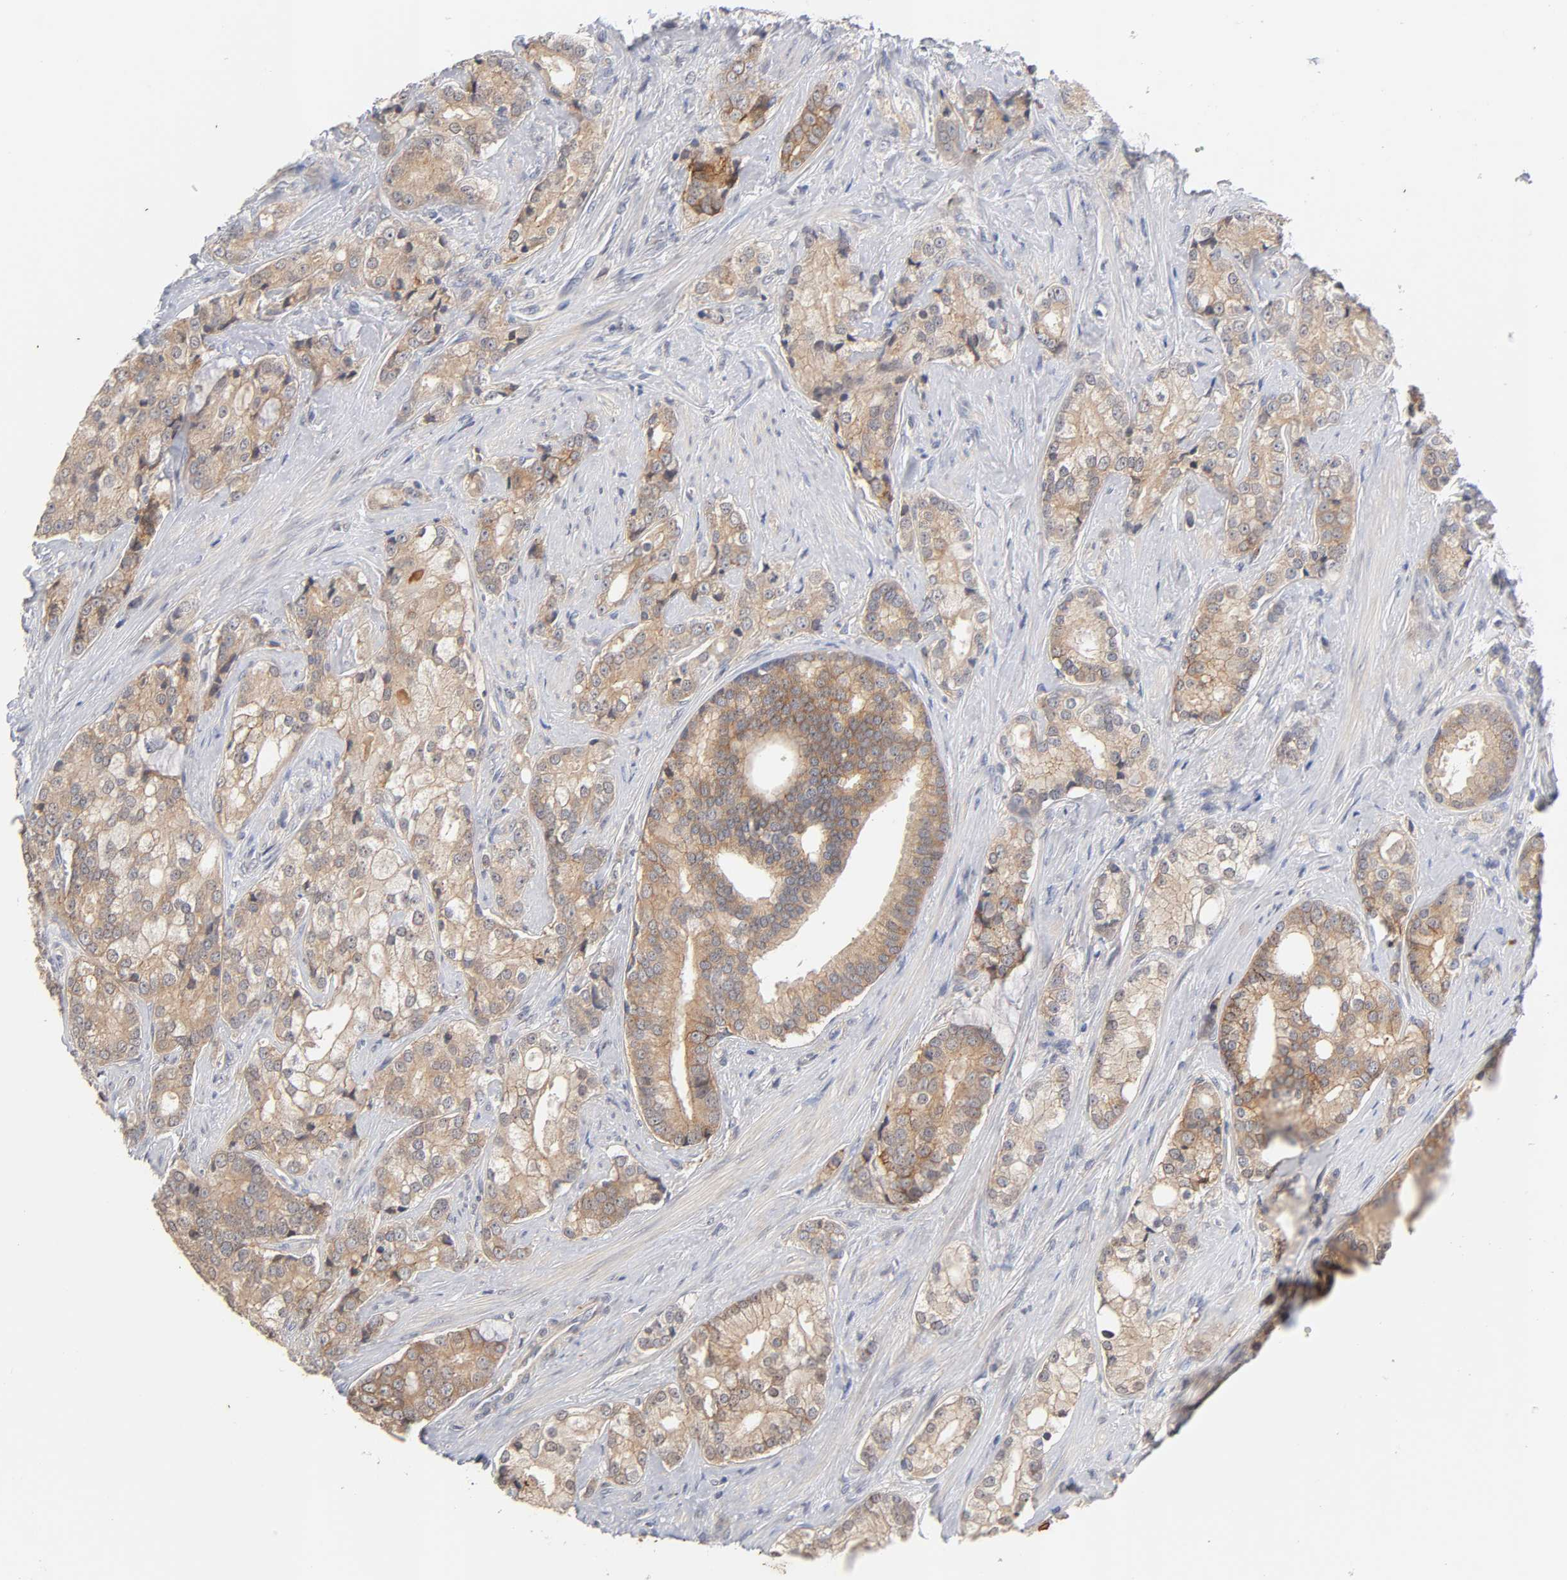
{"staining": {"intensity": "weak", "quantity": ">75%", "location": "cytoplasmic/membranous"}, "tissue": "prostate cancer", "cell_type": "Tumor cells", "image_type": "cancer", "snomed": [{"axis": "morphology", "description": "Adenocarcinoma, Low grade"}, {"axis": "topography", "description": "Prostate"}], "caption": "This histopathology image shows immunohistochemistry (IHC) staining of prostate low-grade adenocarcinoma, with low weak cytoplasmic/membranous positivity in approximately >75% of tumor cells.", "gene": "CXADR", "patient": {"sex": "male", "age": 58}}